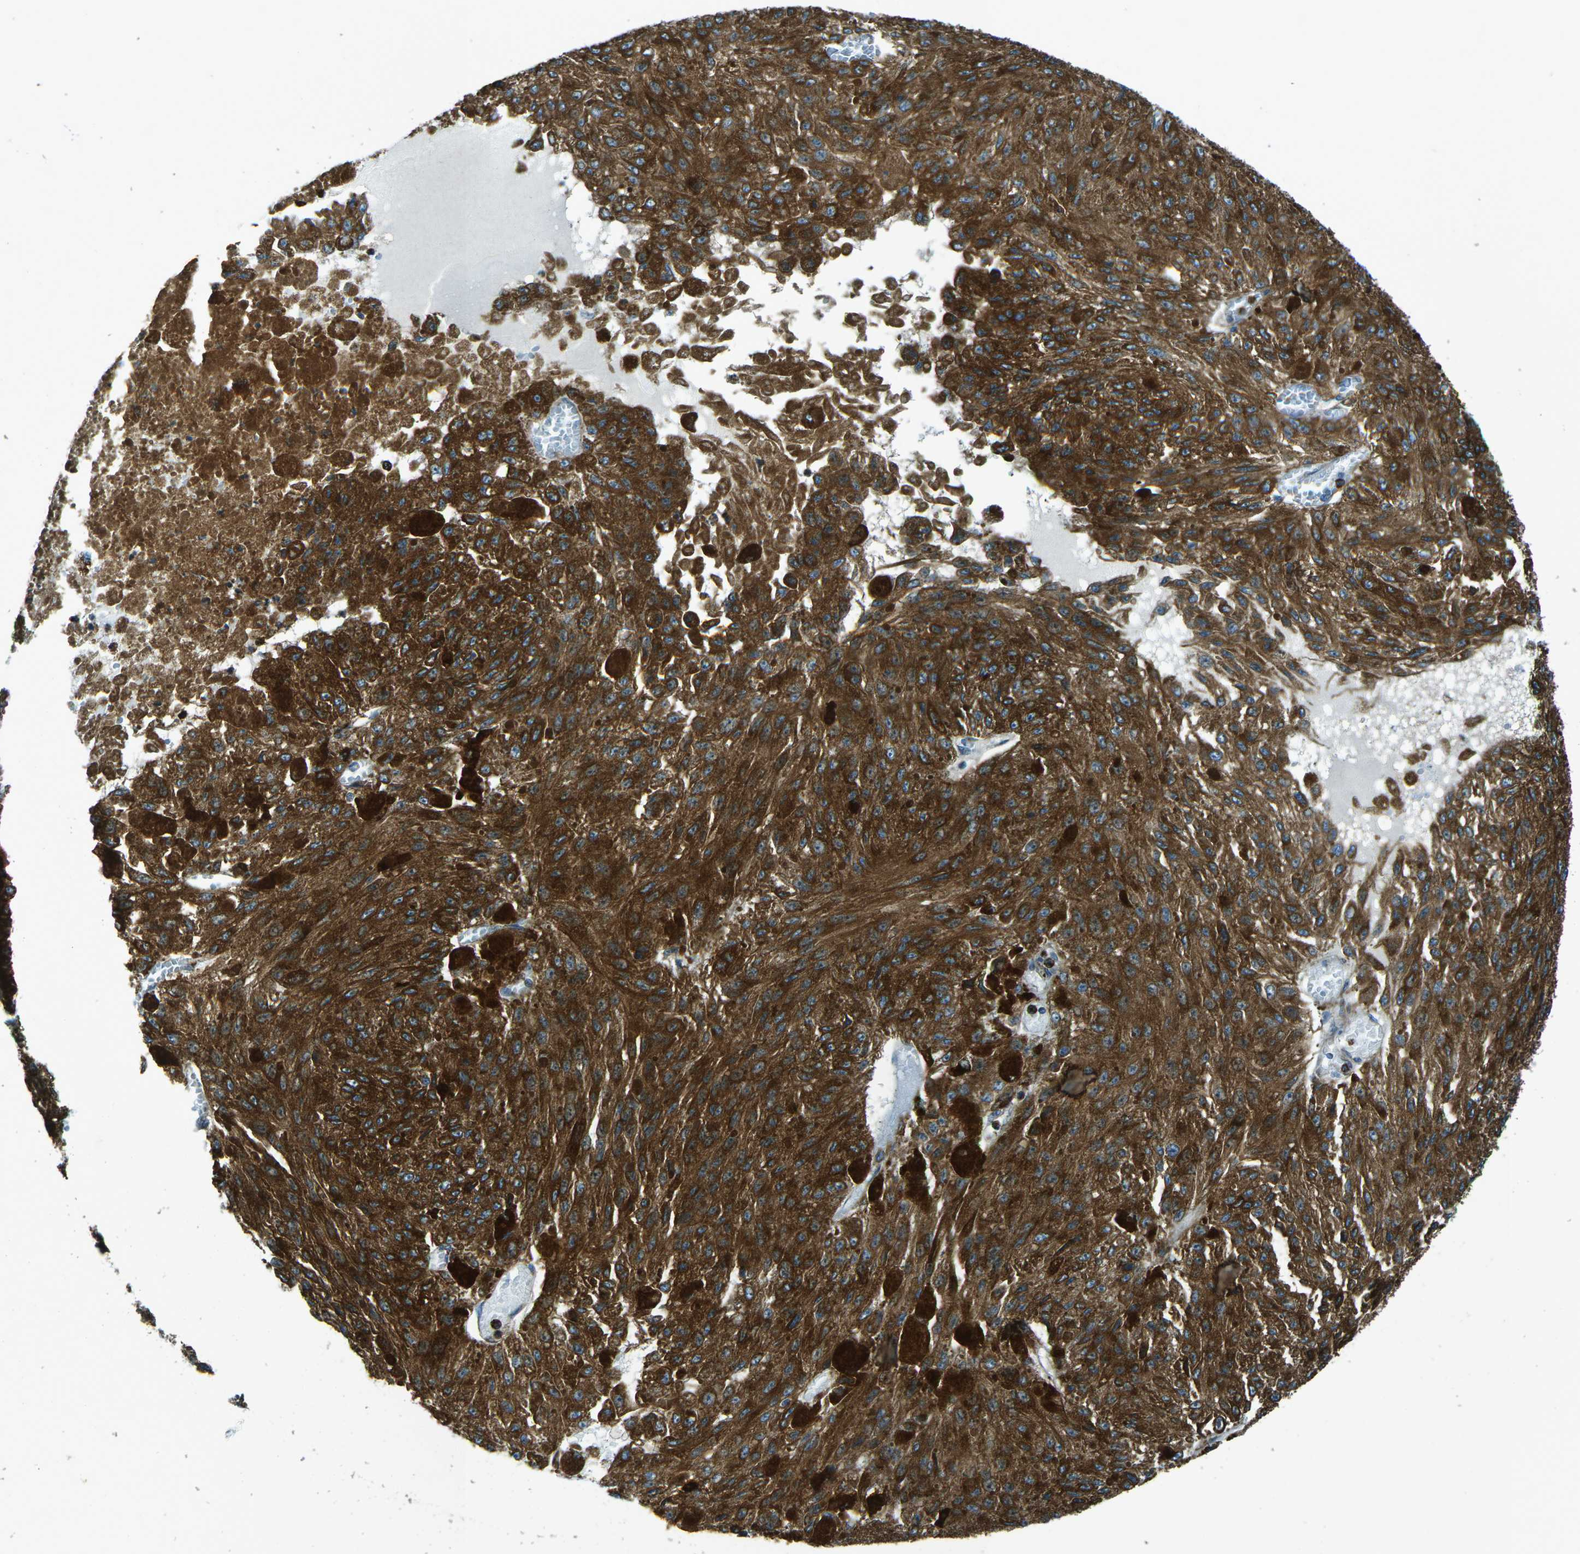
{"staining": {"intensity": "strong", "quantity": ">75%", "location": "cytoplasmic/membranous"}, "tissue": "melanoma", "cell_type": "Tumor cells", "image_type": "cancer", "snomed": [{"axis": "morphology", "description": "Malignant melanoma, NOS"}, {"axis": "topography", "description": "Other"}], "caption": "A brown stain labels strong cytoplasmic/membranous positivity of a protein in melanoma tumor cells.", "gene": "CDK17", "patient": {"sex": "male", "age": 79}}